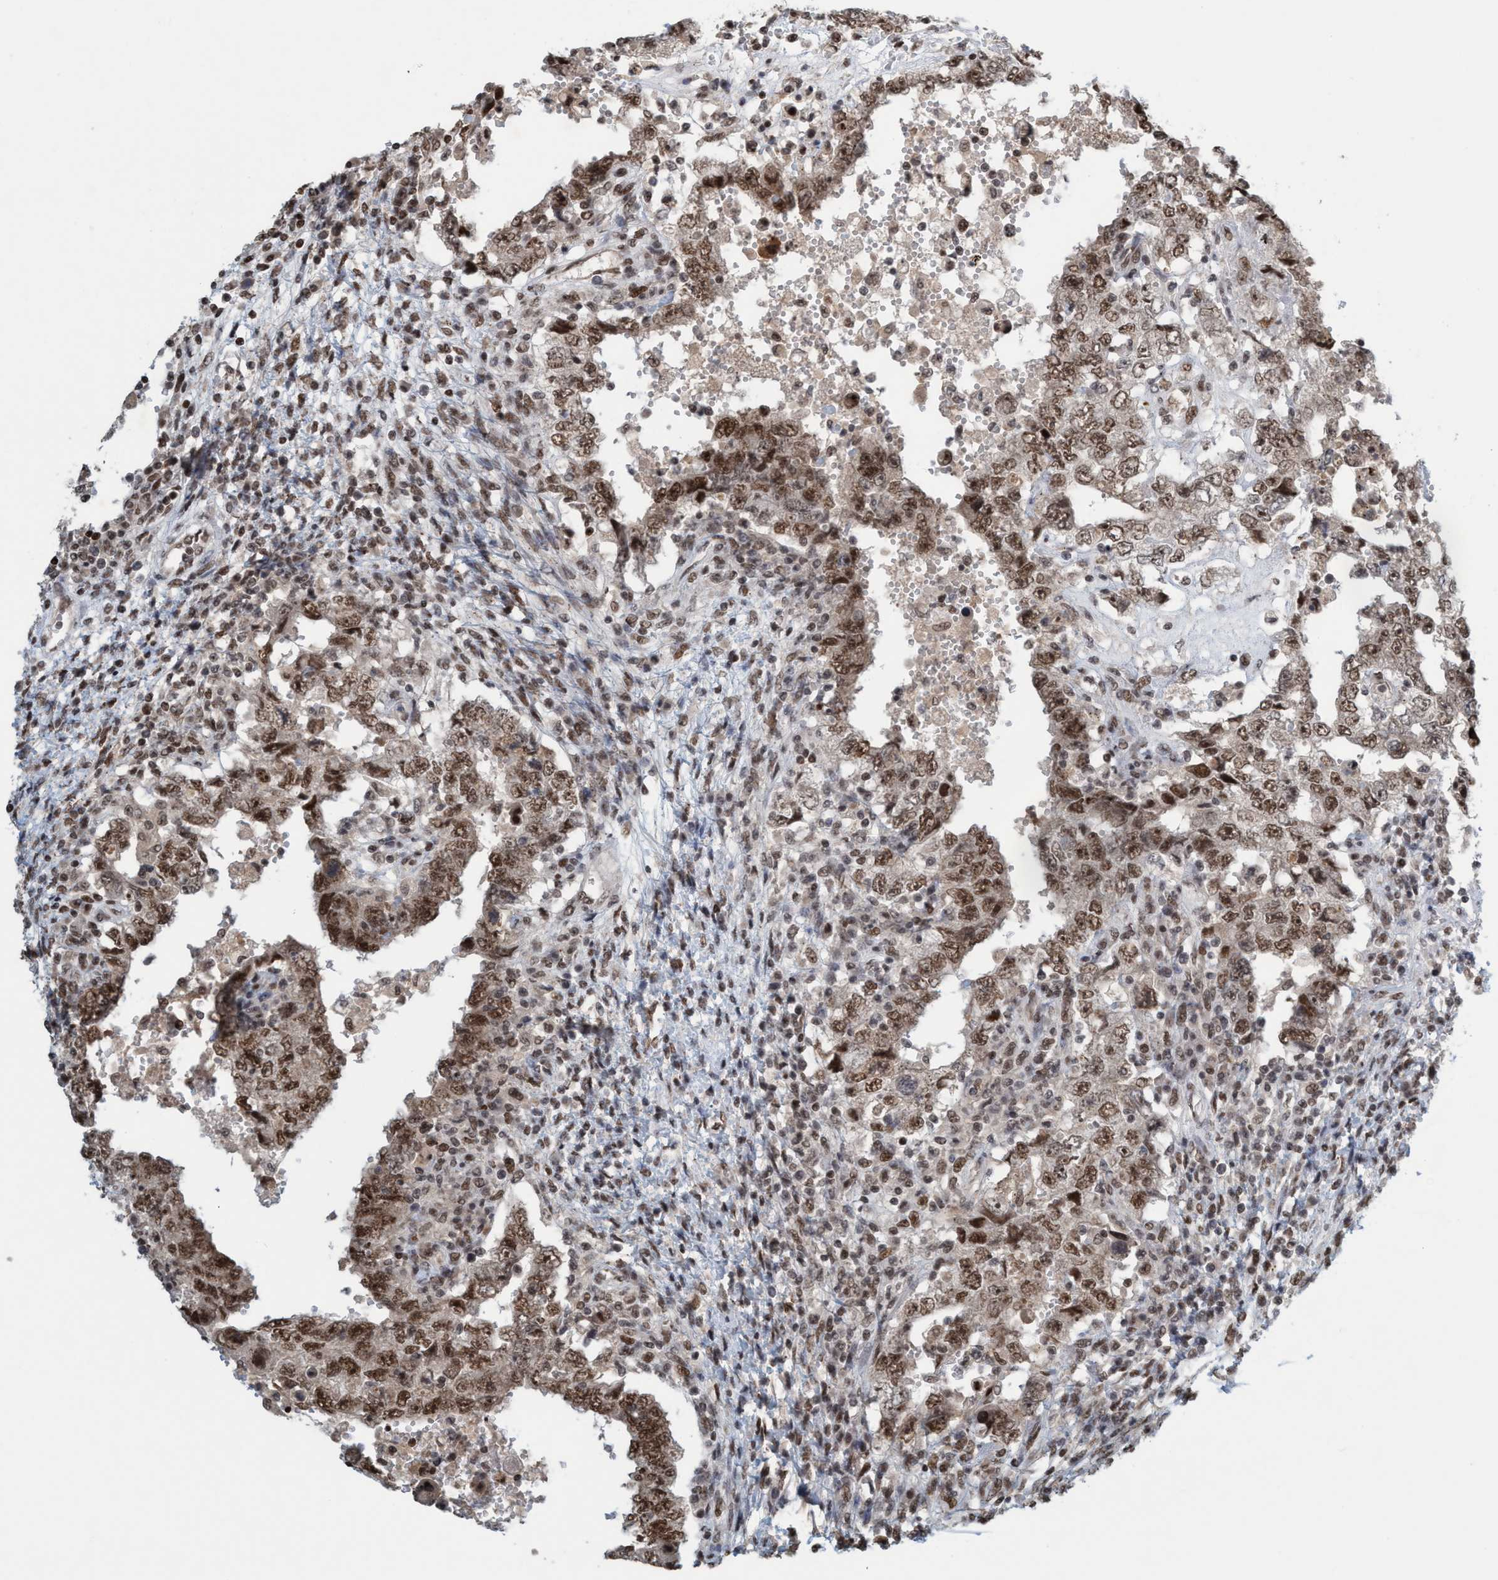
{"staining": {"intensity": "moderate", "quantity": ">75%", "location": "nuclear"}, "tissue": "testis cancer", "cell_type": "Tumor cells", "image_type": "cancer", "snomed": [{"axis": "morphology", "description": "Carcinoma, Embryonal, NOS"}, {"axis": "topography", "description": "Testis"}], "caption": "Embryonal carcinoma (testis) stained for a protein reveals moderate nuclear positivity in tumor cells.", "gene": "SMCR8", "patient": {"sex": "male", "age": 26}}